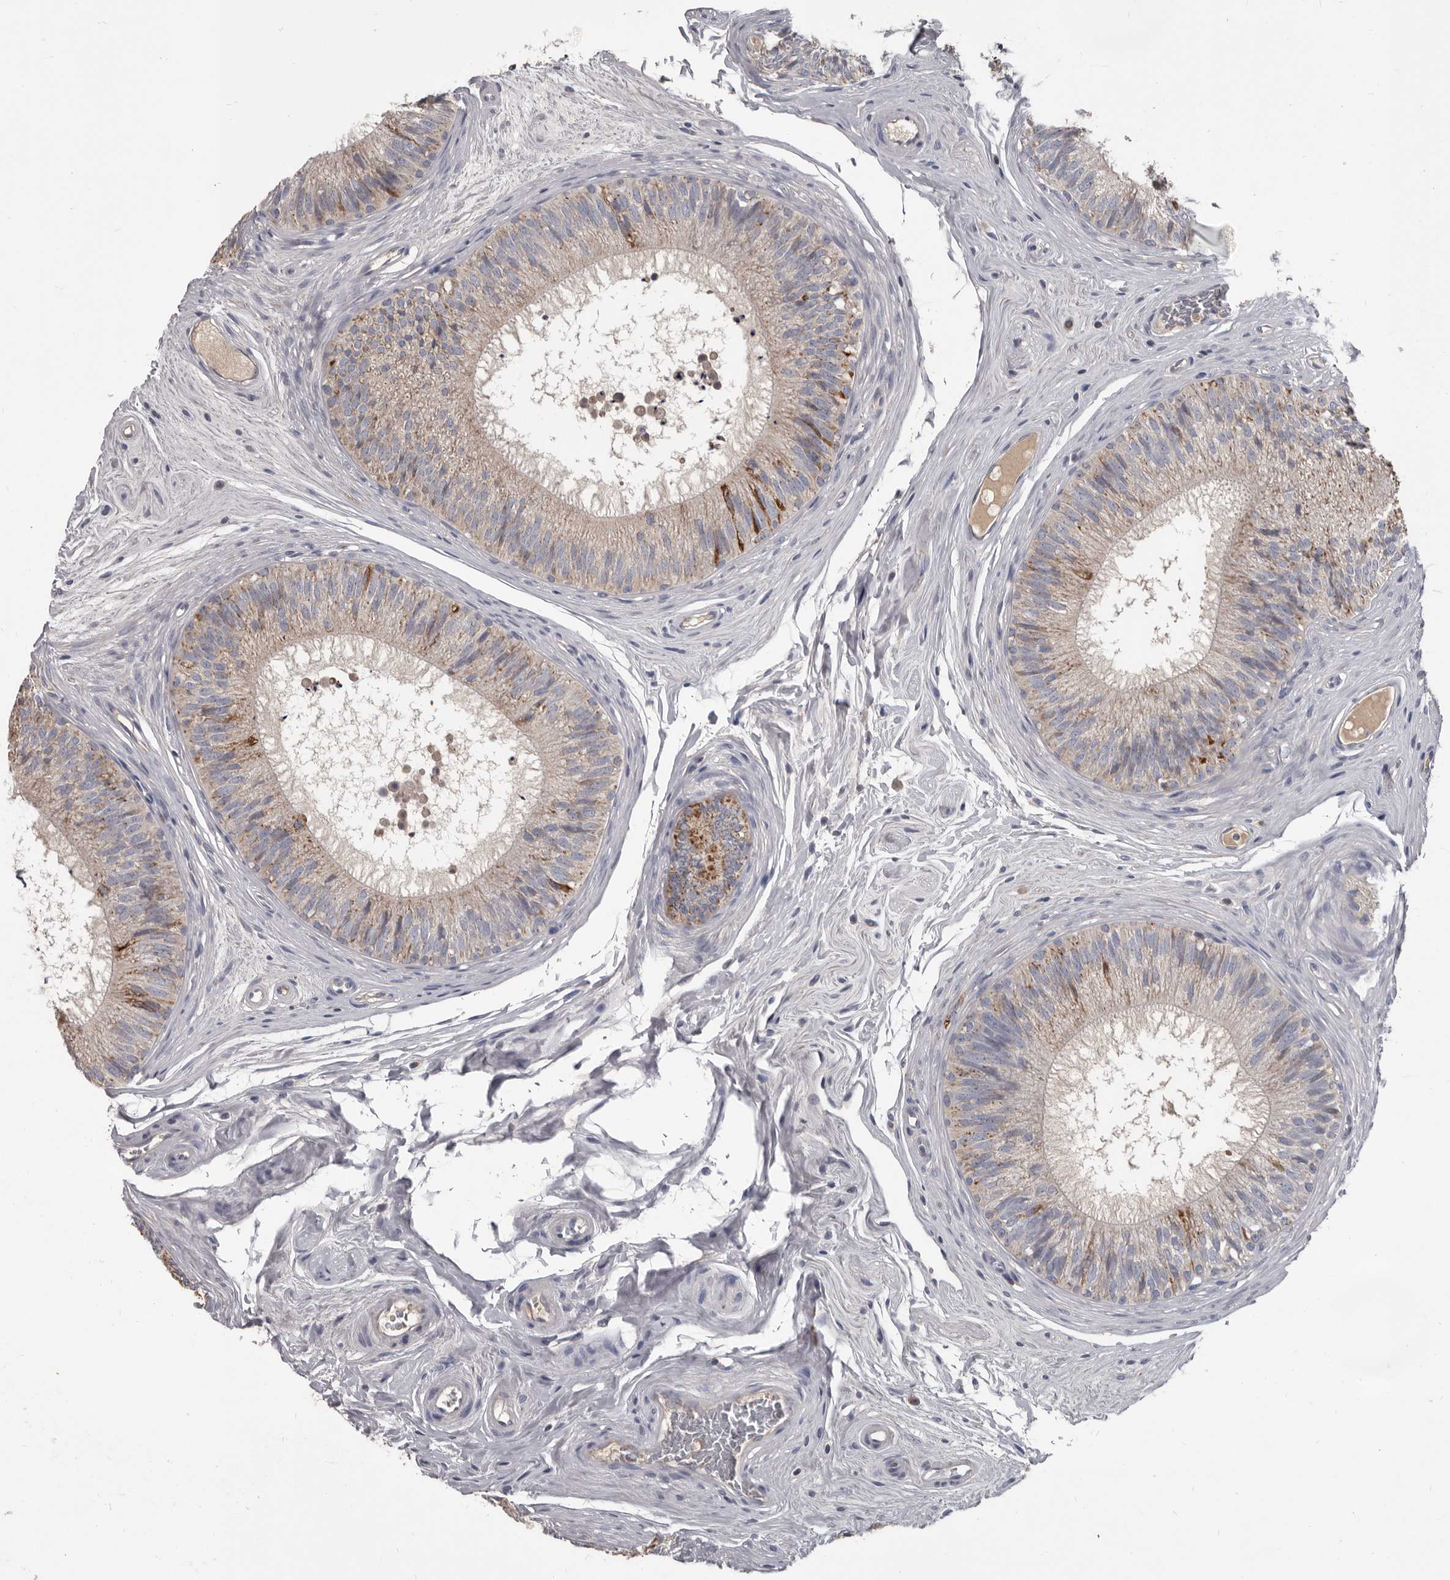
{"staining": {"intensity": "moderate", "quantity": "<25%", "location": "cytoplasmic/membranous"}, "tissue": "epididymis", "cell_type": "Glandular cells", "image_type": "normal", "snomed": [{"axis": "morphology", "description": "Normal tissue, NOS"}, {"axis": "topography", "description": "Epididymis"}], "caption": "Immunohistochemical staining of benign human epididymis exhibits low levels of moderate cytoplasmic/membranous expression in about <25% of glandular cells.", "gene": "ALDH5A1", "patient": {"sex": "male", "age": 29}}